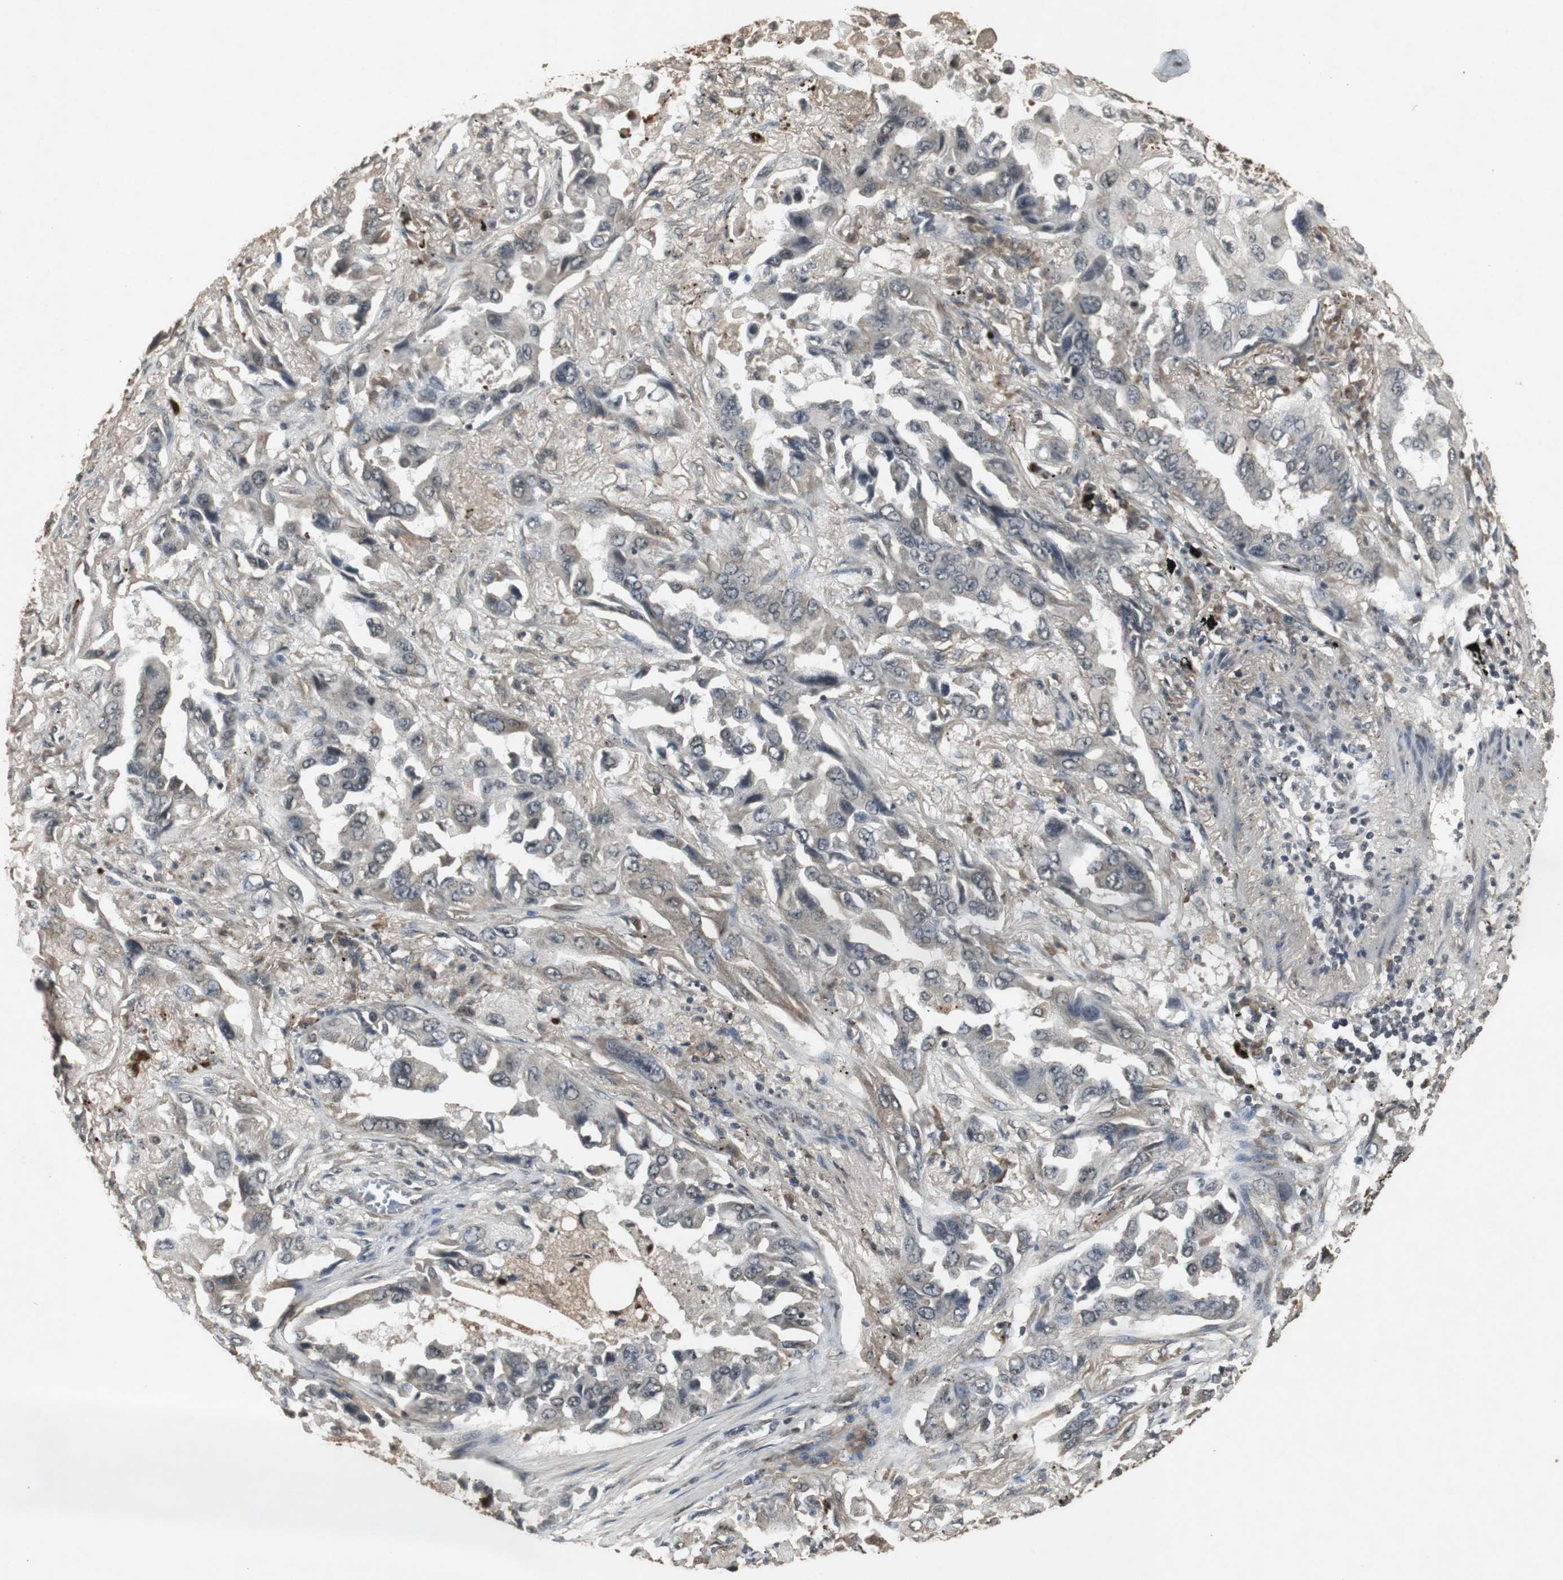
{"staining": {"intensity": "moderate", "quantity": "25%-75%", "location": "cytoplasmic/membranous"}, "tissue": "lung cancer", "cell_type": "Tumor cells", "image_type": "cancer", "snomed": [{"axis": "morphology", "description": "Adenocarcinoma, NOS"}, {"axis": "topography", "description": "Lung"}], "caption": "Human lung cancer stained for a protein (brown) shows moderate cytoplasmic/membranous positive positivity in about 25%-75% of tumor cells.", "gene": "EMX1", "patient": {"sex": "female", "age": 65}}